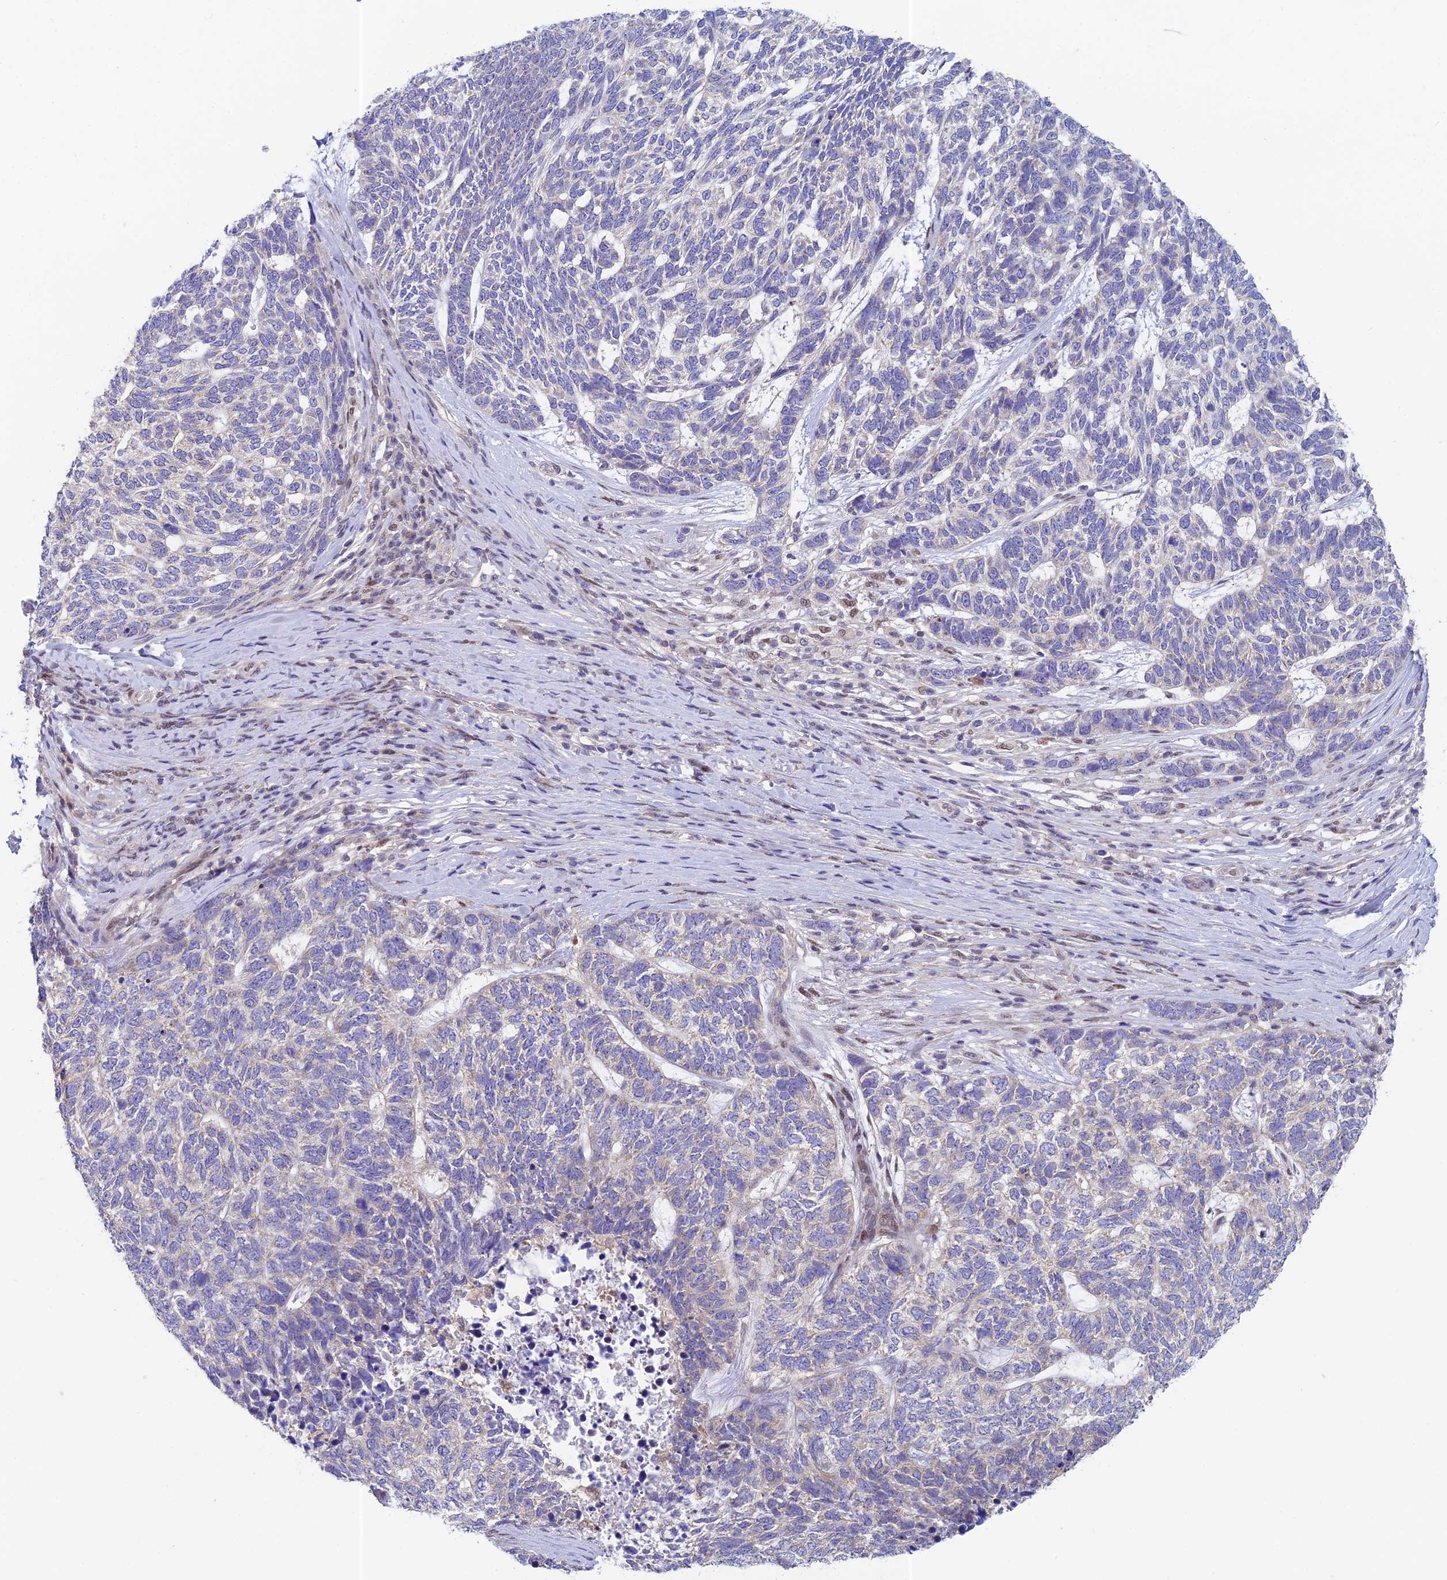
{"staining": {"intensity": "negative", "quantity": "none", "location": "none"}, "tissue": "skin cancer", "cell_type": "Tumor cells", "image_type": "cancer", "snomed": [{"axis": "morphology", "description": "Basal cell carcinoma"}, {"axis": "topography", "description": "Skin"}], "caption": "Tumor cells are negative for protein expression in human skin basal cell carcinoma.", "gene": "MRPL17", "patient": {"sex": "female", "age": 65}}